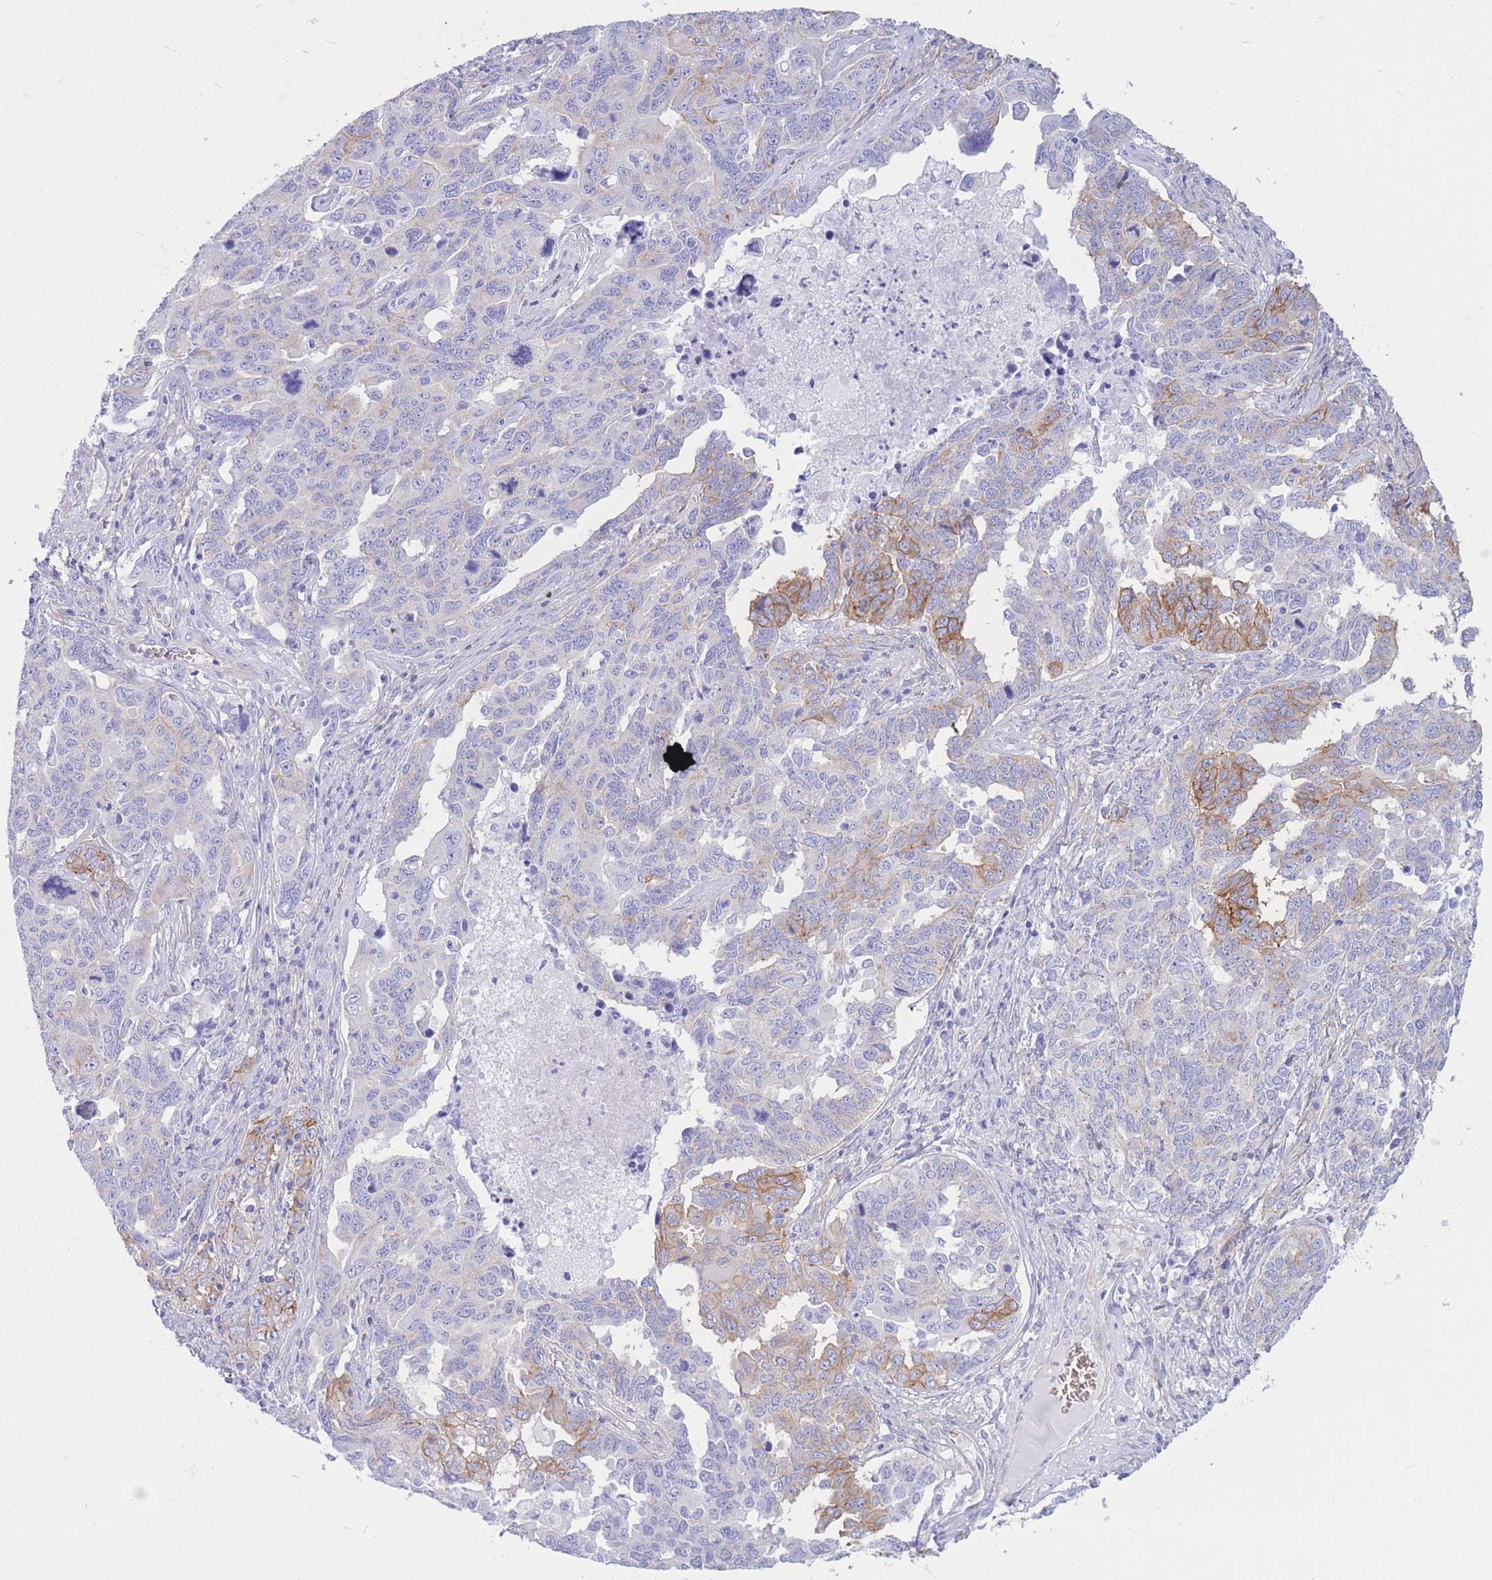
{"staining": {"intensity": "moderate", "quantity": "<25%", "location": "cytoplasmic/membranous"}, "tissue": "ovarian cancer", "cell_type": "Tumor cells", "image_type": "cancer", "snomed": [{"axis": "morphology", "description": "Carcinoma, endometroid"}, {"axis": "topography", "description": "Ovary"}], "caption": "Ovarian endometroid carcinoma stained with immunohistochemistry exhibits moderate cytoplasmic/membranous positivity in about <25% of tumor cells.", "gene": "ADD2", "patient": {"sex": "female", "age": 62}}